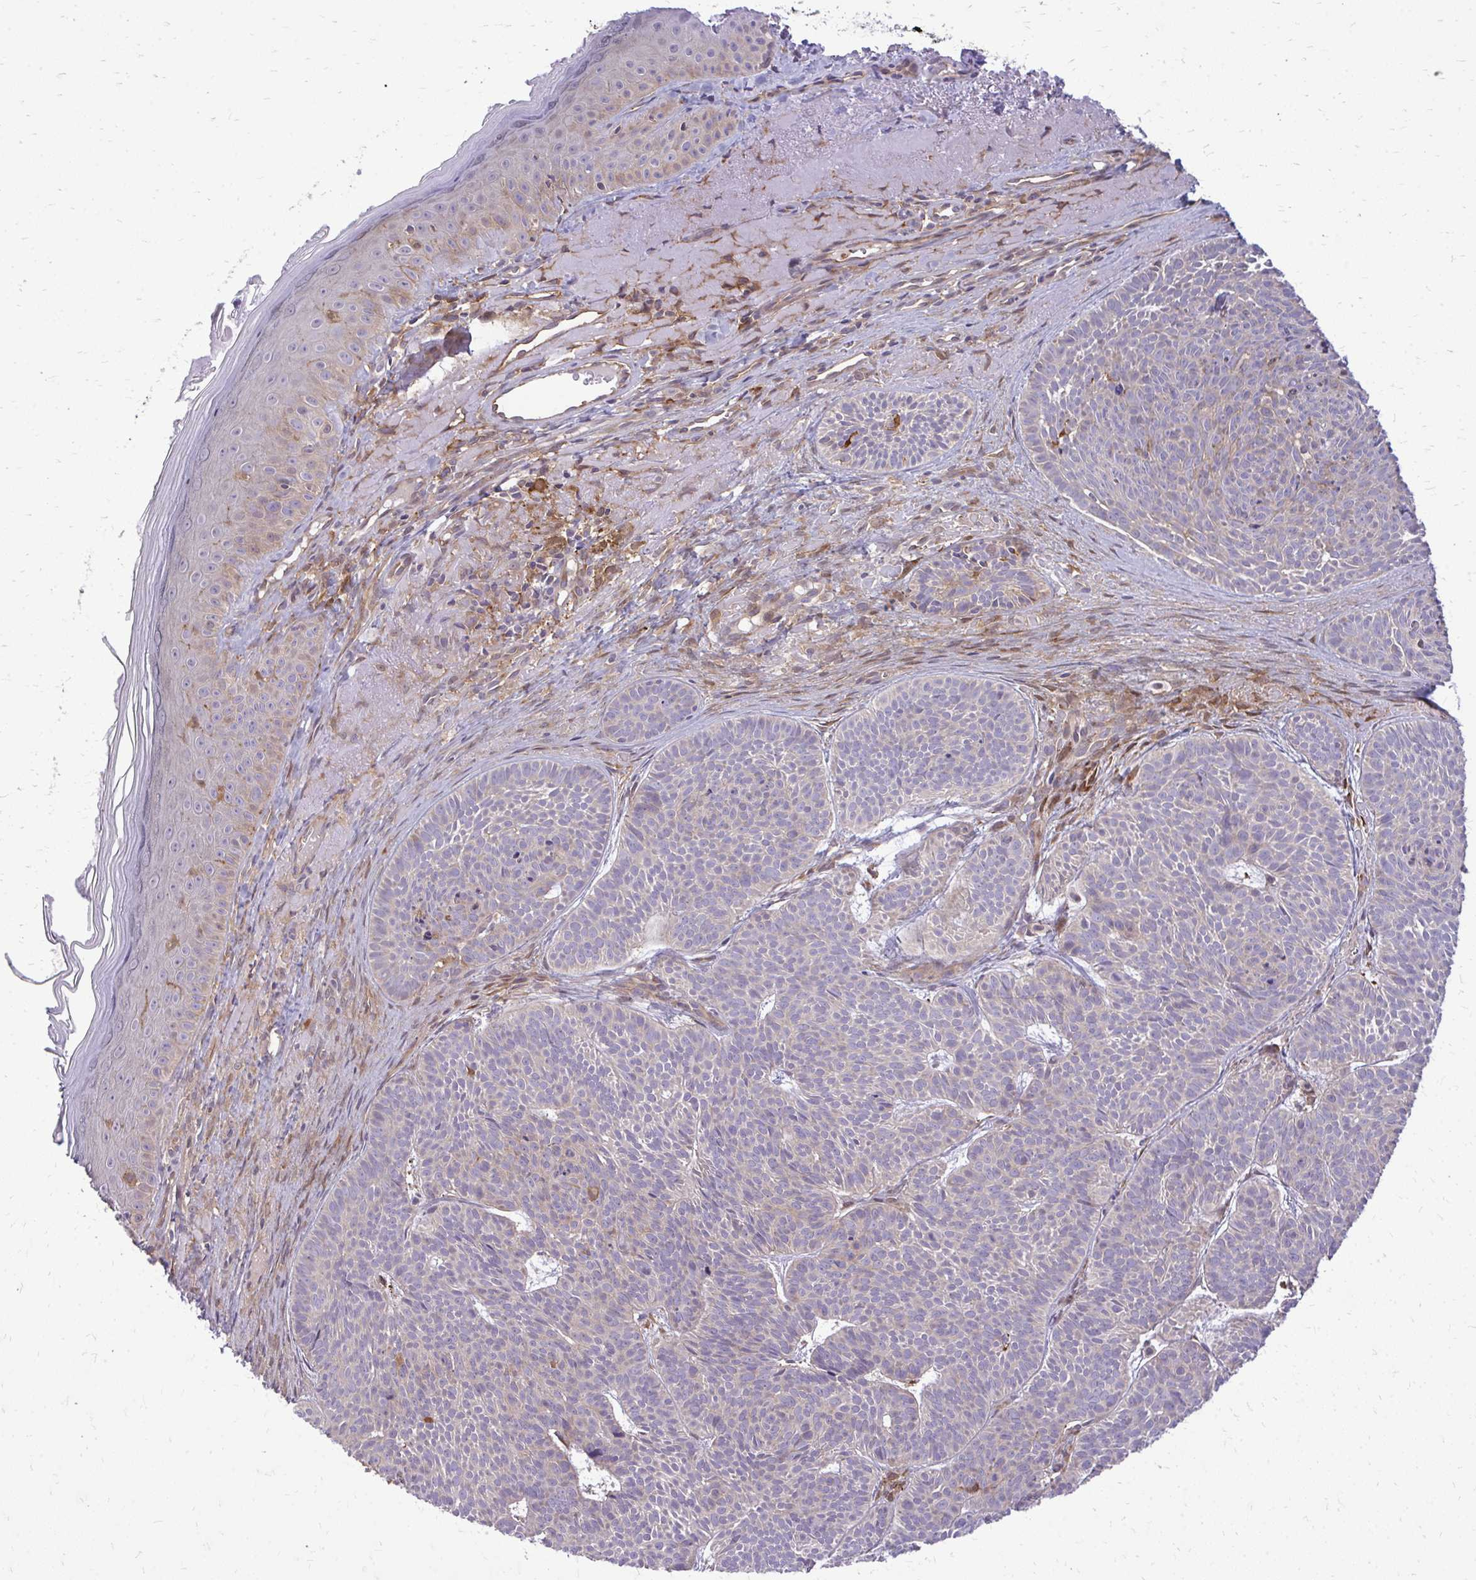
{"staining": {"intensity": "negative", "quantity": "none", "location": "none"}, "tissue": "skin cancer", "cell_type": "Tumor cells", "image_type": "cancer", "snomed": [{"axis": "morphology", "description": "Basal cell carcinoma"}, {"axis": "topography", "description": "Skin"}], "caption": "Micrograph shows no protein expression in tumor cells of basal cell carcinoma (skin) tissue.", "gene": "OXNAD1", "patient": {"sex": "male", "age": 81}}